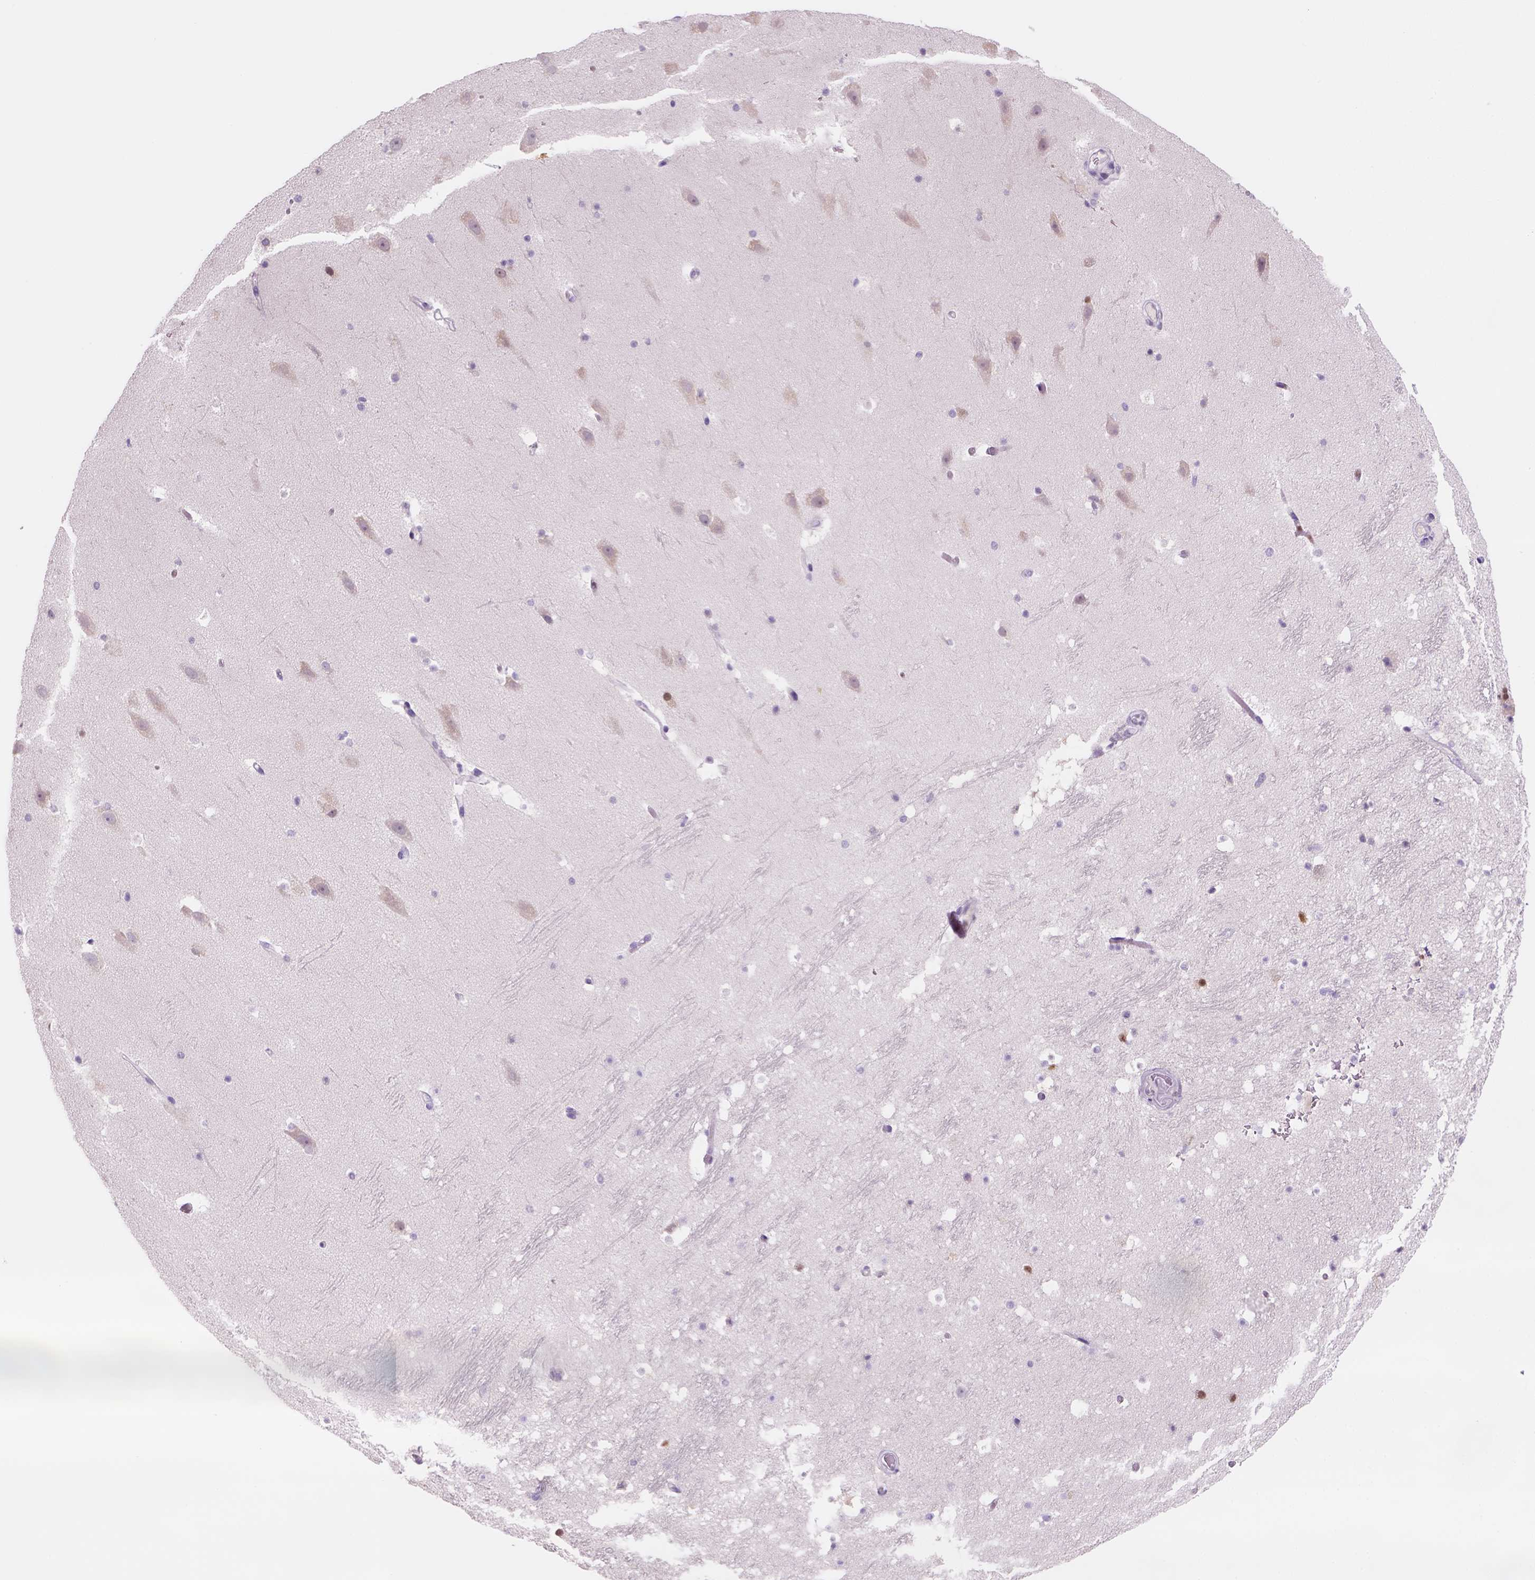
{"staining": {"intensity": "moderate", "quantity": "<25%", "location": "nuclear"}, "tissue": "hippocampus", "cell_type": "Glial cells", "image_type": "normal", "snomed": [{"axis": "morphology", "description": "Normal tissue, NOS"}, {"axis": "topography", "description": "Hippocampus"}], "caption": "A brown stain highlights moderate nuclear staining of a protein in glial cells of benign human hippocampus. (IHC, brightfield microscopy, high magnification).", "gene": "ZMAT4", "patient": {"sex": "male", "age": 26}}